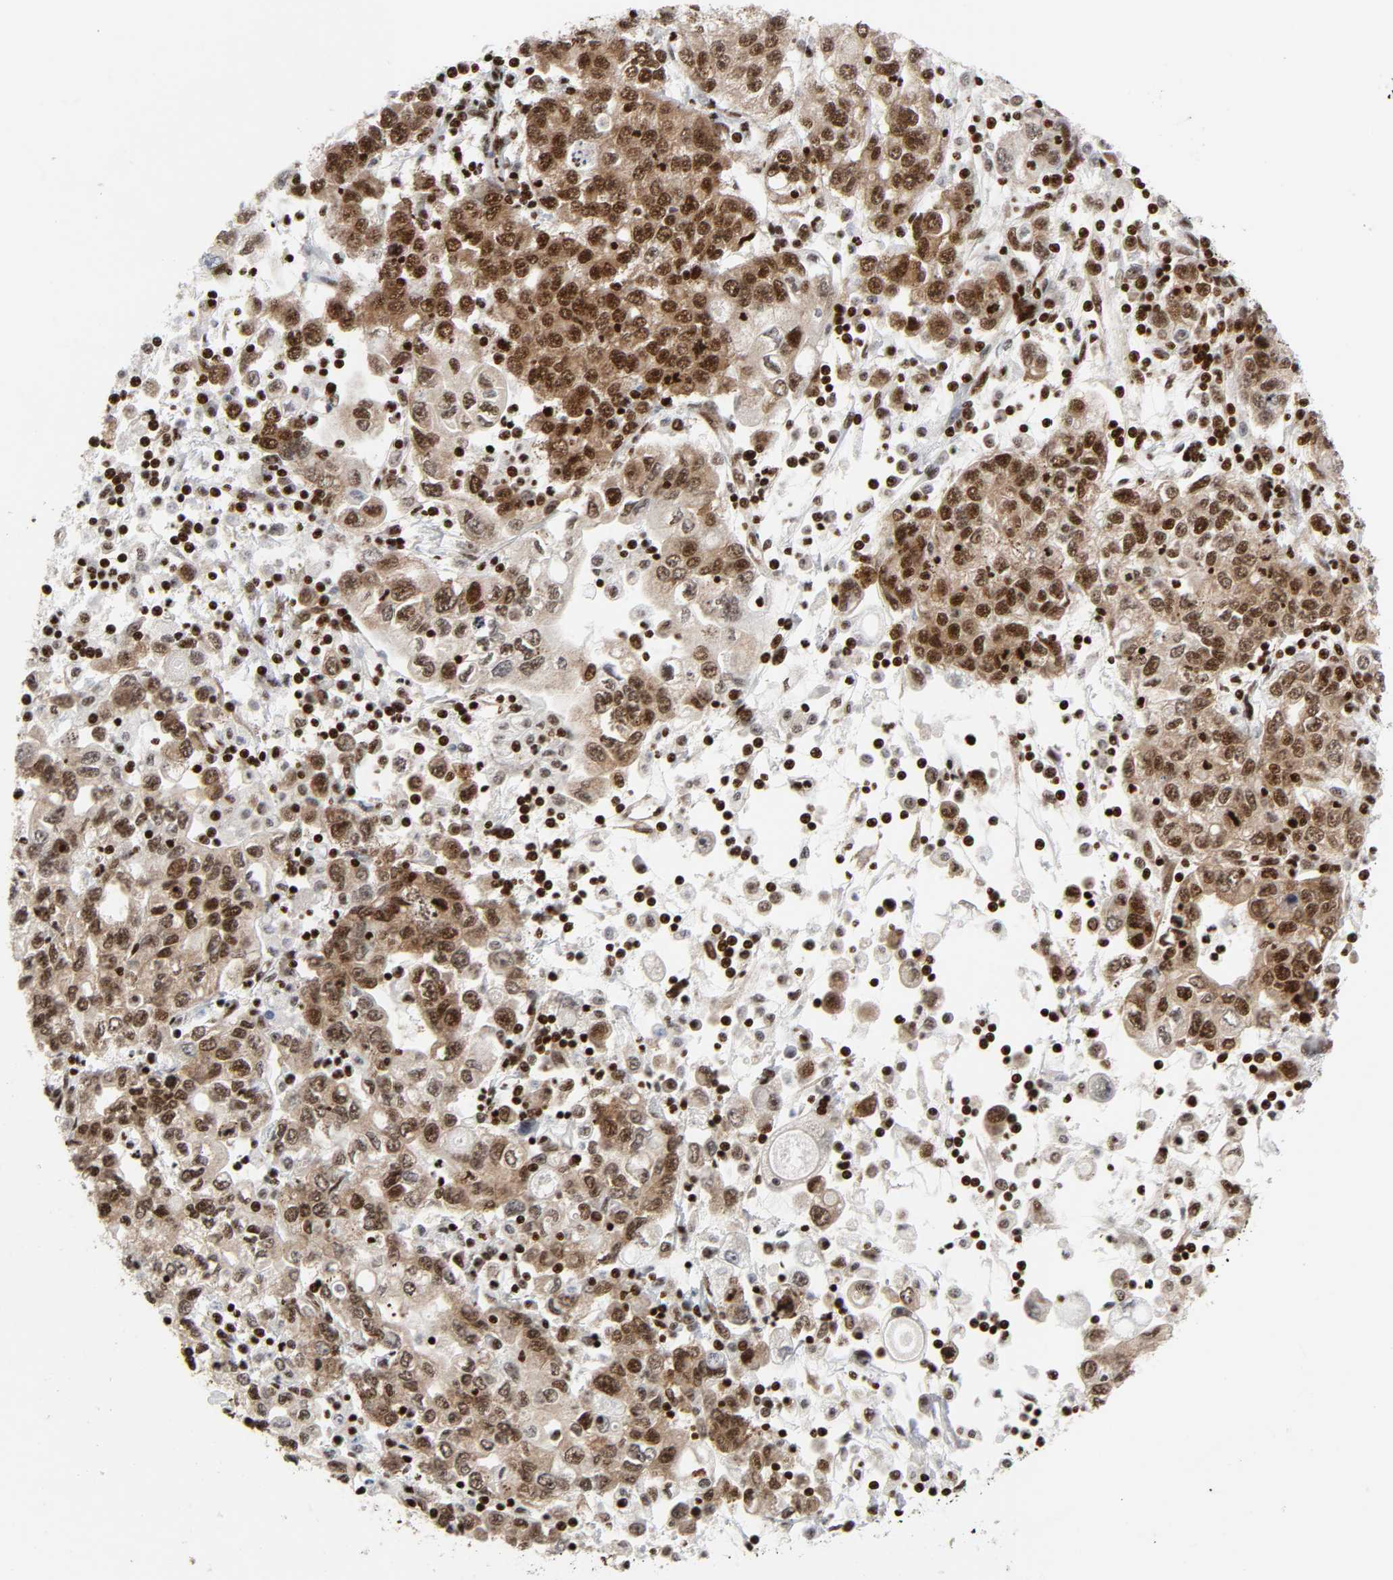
{"staining": {"intensity": "strong", "quantity": ">75%", "location": "nuclear"}, "tissue": "stomach cancer", "cell_type": "Tumor cells", "image_type": "cancer", "snomed": [{"axis": "morphology", "description": "Adenocarcinoma, NOS"}, {"axis": "topography", "description": "Stomach, lower"}], "caption": "An immunohistochemistry (IHC) photomicrograph of tumor tissue is shown. Protein staining in brown shows strong nuclear positivity in stomach cancer (adenocarcinoma) within tumor cells.", "gene": "NFYB", "patient": {"sex": "female", "age": 72}}